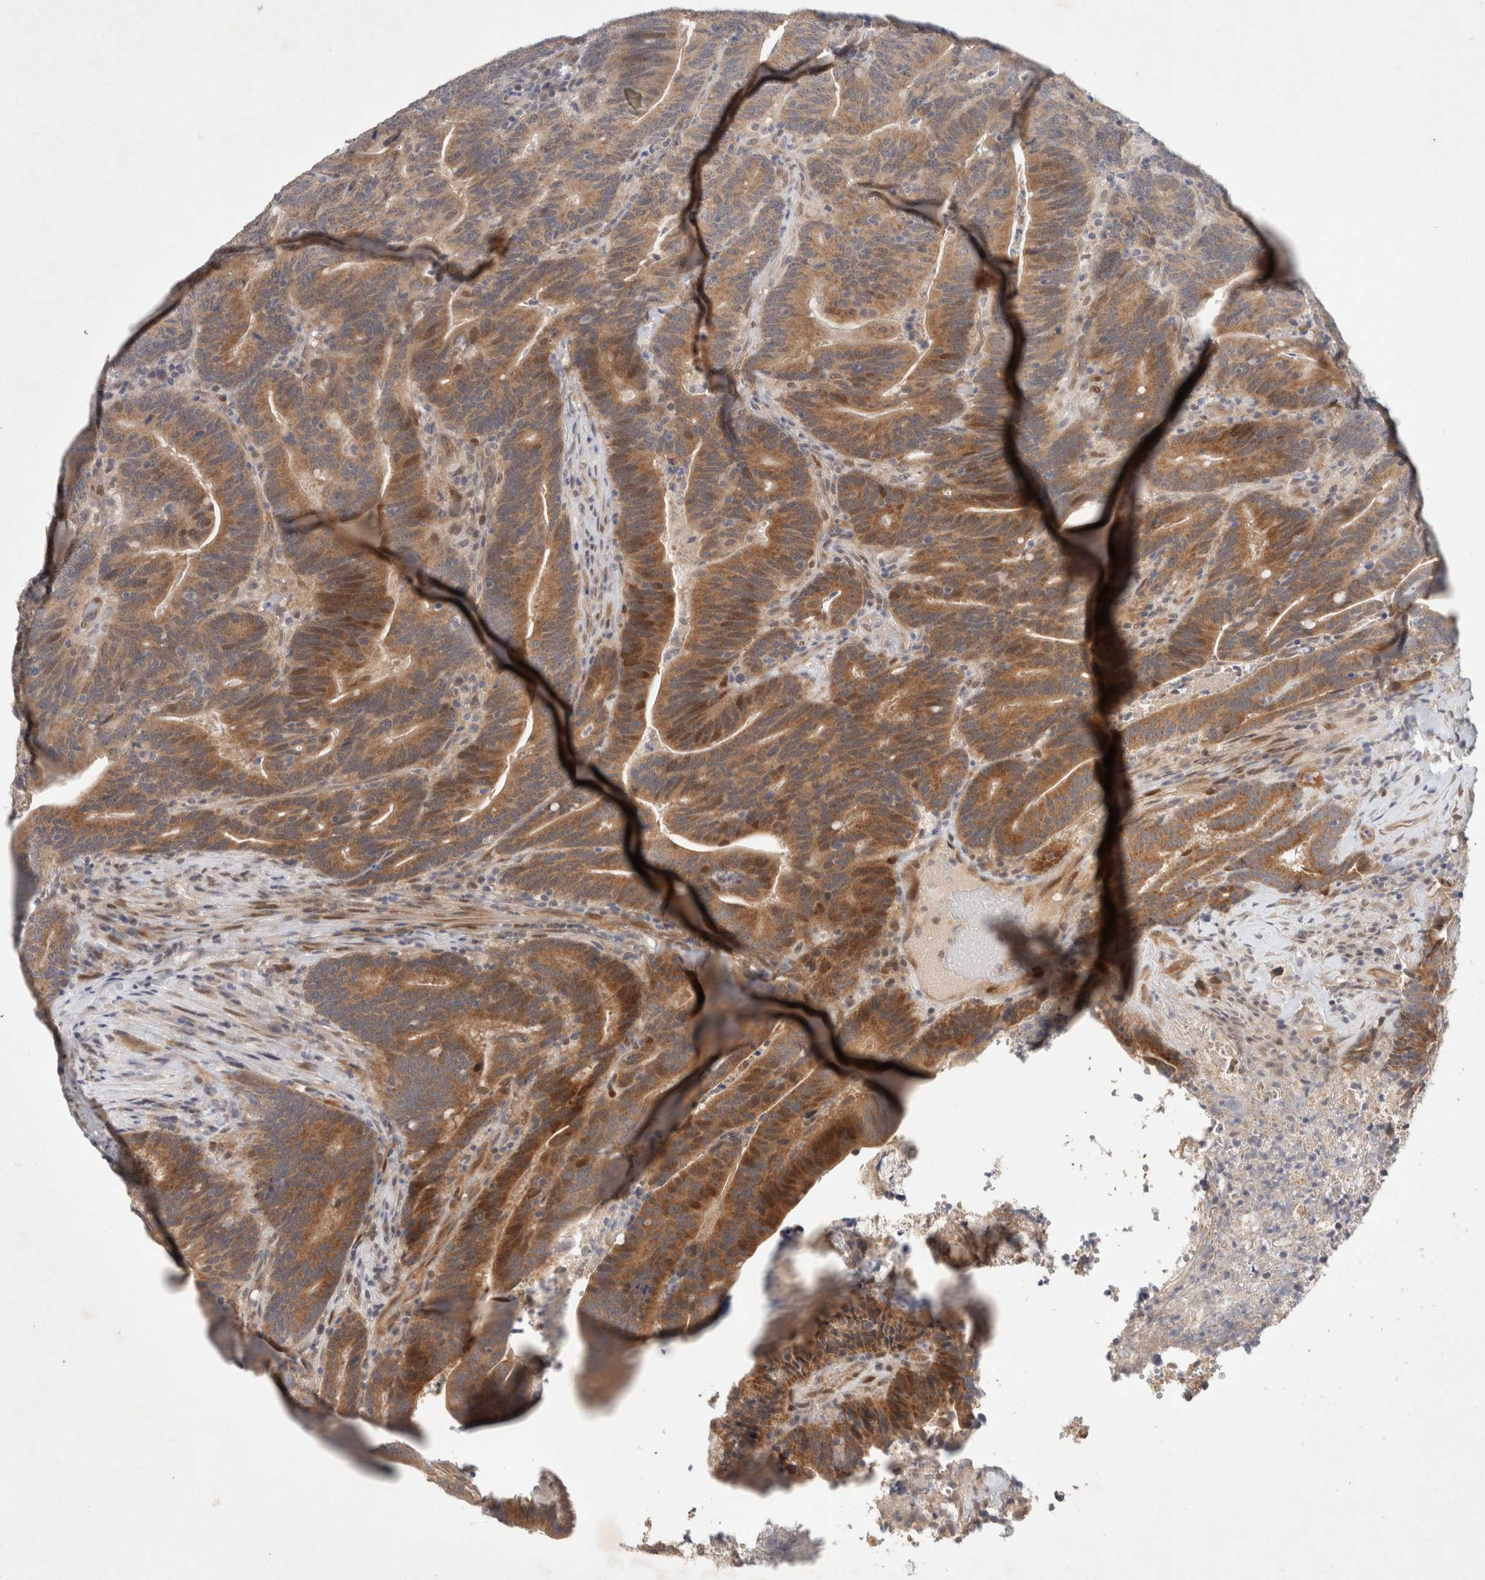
{"staining": {"intensity": "moderate", "quantity": ">75%", "location": "cytoplasmic/membranous,nuclear"}, "tissue": "colorectal cancer", "cell_type": "Tumor cells", "image_type": "cancer", "snomed": [{"axis": "morphology", "description": "Adenocarcinoma, NOS"}, {"axis": "topography", "description": "Colon"}], "caption": "There is medium levels of moderate cytoplasmic/membranous and nuclear staining in tumor cells of adenocarcinoma (colorectal), as demonstrated by immunohistochemical staining (brown color).", "gene": "RASAL2", "patient": {"sex": "female", "age": 66}}